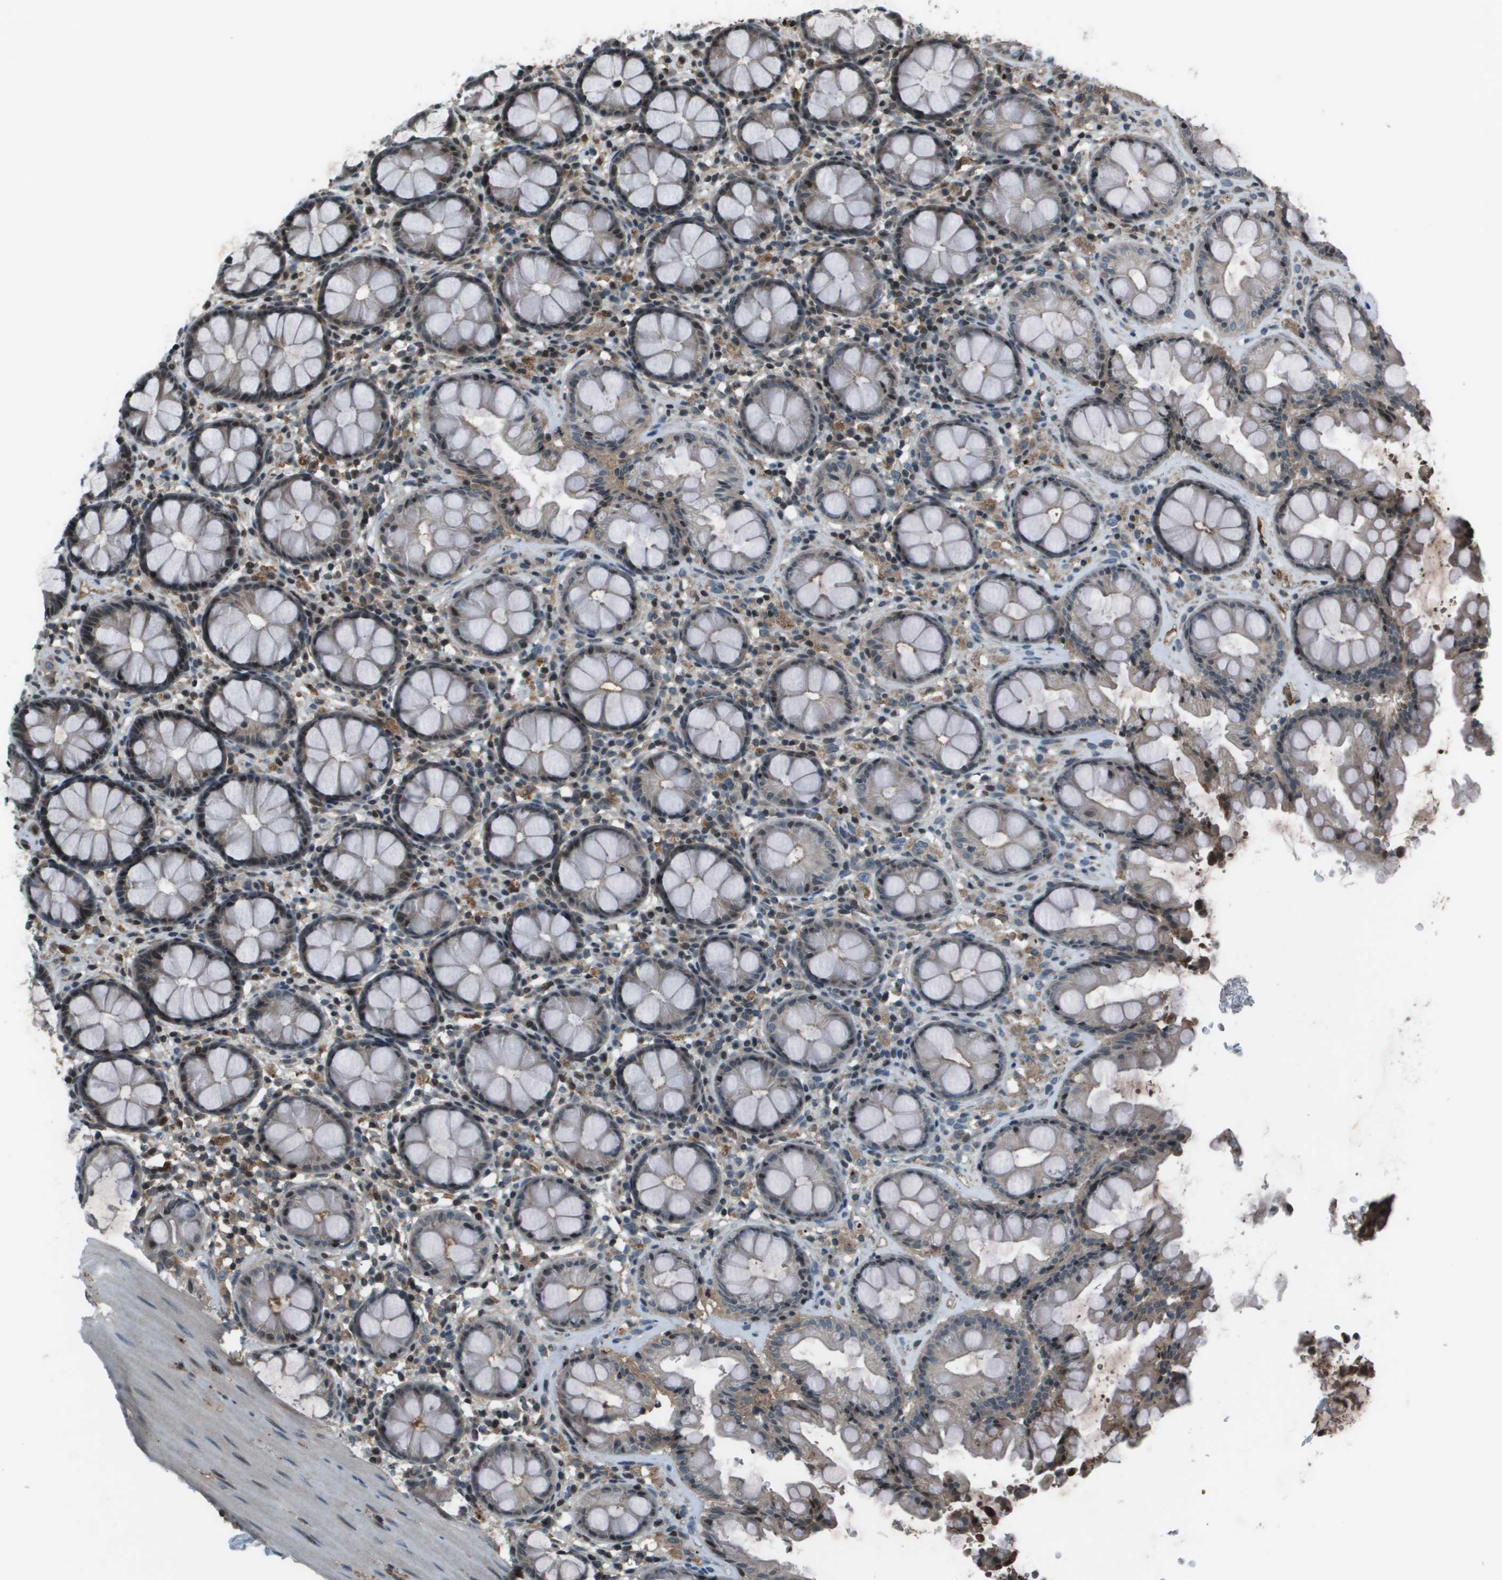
{"staining": {"intensity": "negative", "quantity": "none", "location": "none"}, "tissue": "rectum", "cell_type": "Glandular cells", "image_type": "normal", "snomed": [{"axis": "morphology", "description": "Normal tissue, NOS"}, {"axis": "topography", "description": "Rectum"}], "caption": "A high-resolution micrograph shows immunohistochemistry (IHC) staining of unremarkable rectum, which shows no significant staining in glandular cells.", "gene": "CXCL12", "patient": {"sex": "male", "age": 64}}